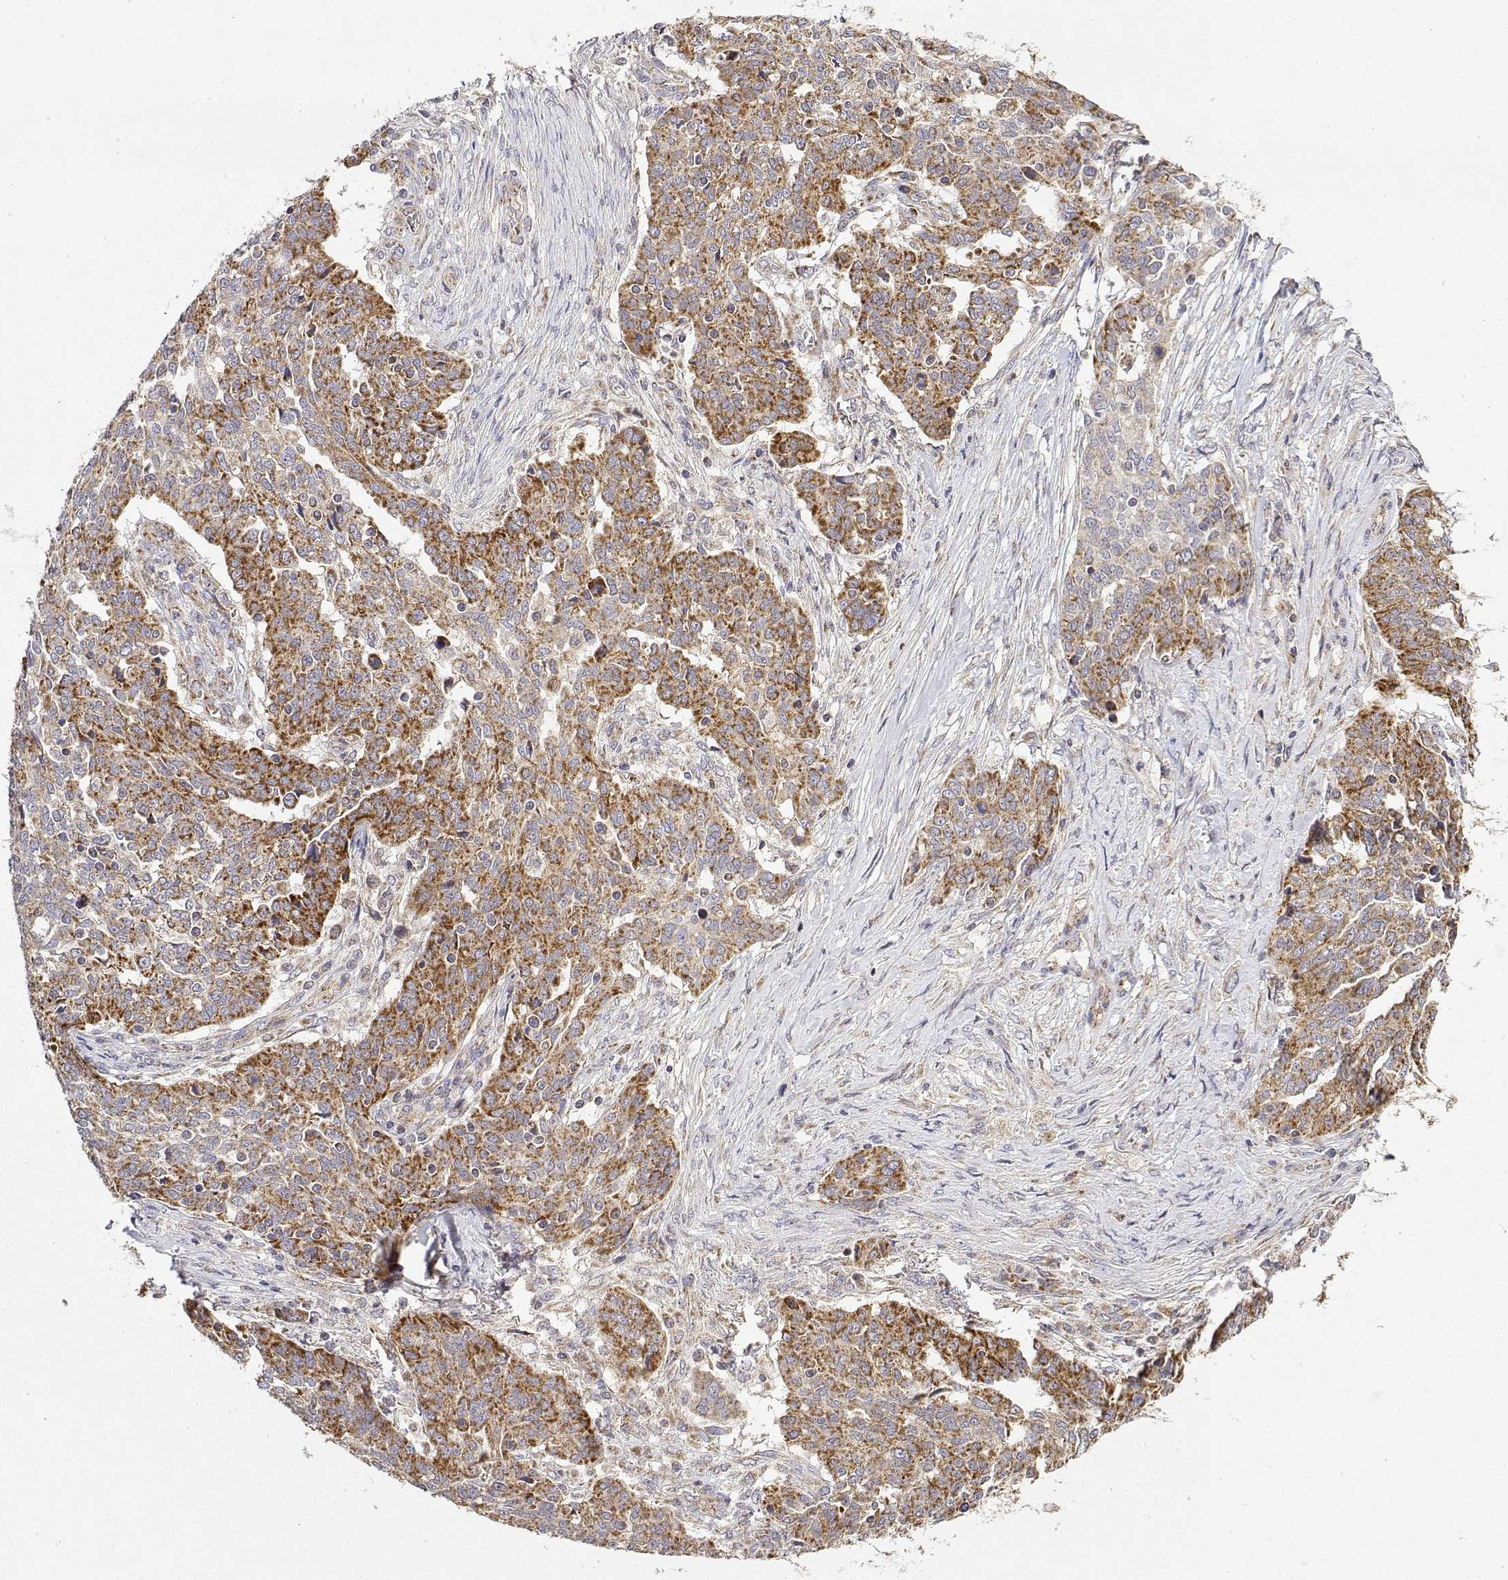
{"staining": {"intensity": "moderate", "quantity": ">75%", "location": "cytoplasmic/membranous"}, "tissue": "ovarian cancer", "cell_type": "Tumor cells", "image_type": "cancer", "snomed": [{"axis": "morphology", "description": "Cystadenocarcinoma, serous, NOS"}, {"axis": "topography", "description": "Ovary"}], "caption": "Immunohistochemical staining of ovarian cancer (serous cystadenocarcinoma) shows medium levels of moderate cytoplasmic/membranous staining in approximately >75% of tumor cells. (Stains: DAB in brown, nuclei in blue, Microscopy: brightfield microscopy at high magnification).", "gene": "GADD45GIP1", "patient": {"sex": "female", "age": 67}}